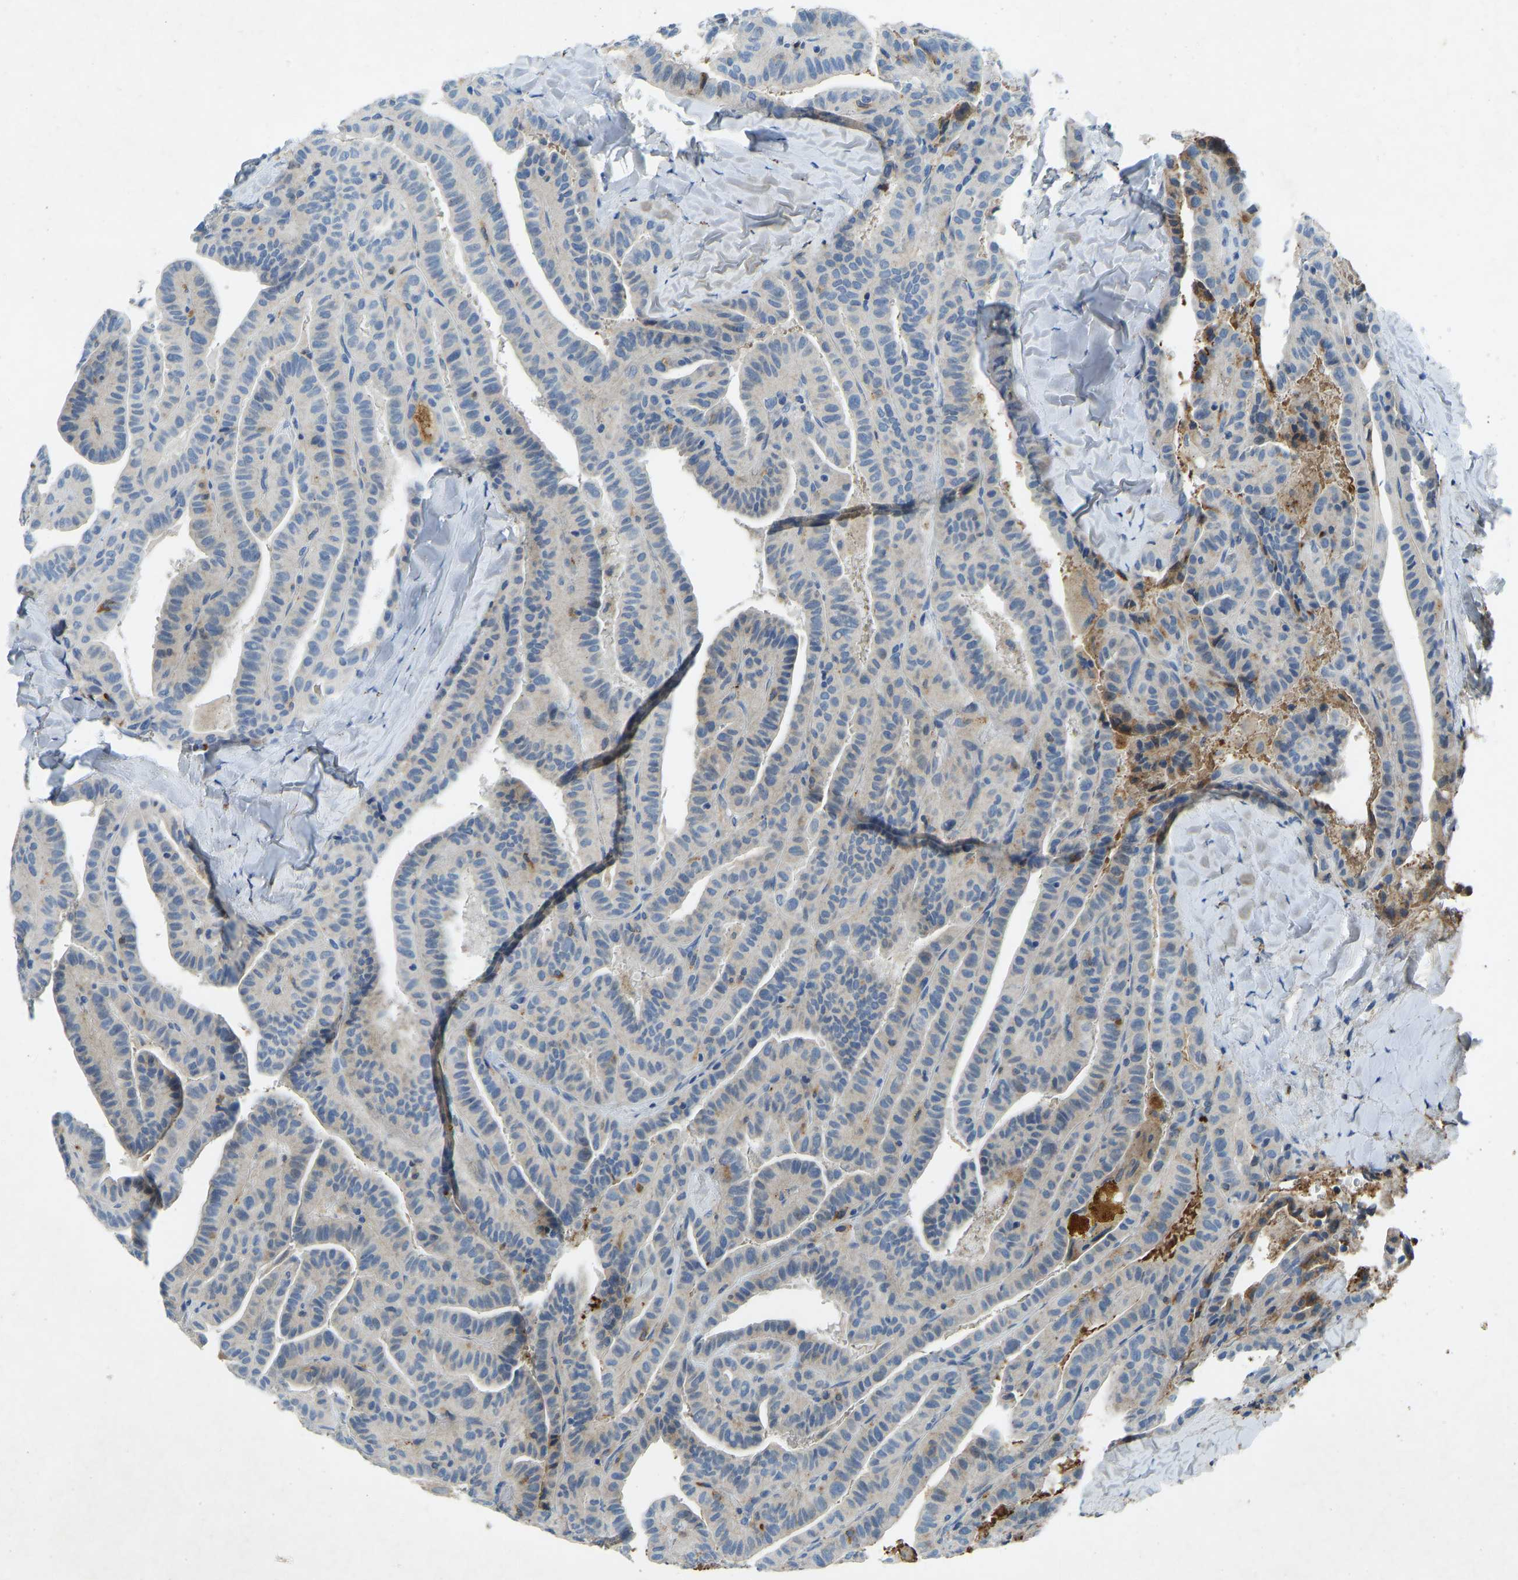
{"staining": {"intensity": "negative", "quantity": "none", "location": "none"}, "tissue": "thyroid cancer", "cell_type": "Tumor cells", "image_type": "cancer", "snomed": [{"axis": "morphology", "description": "Papillary adenocarcinoma, NOS"}, {"axis": "topography", "description": "Thyroid gland"}], "caption": "Tumor cells show no significant protein positivity in papillary adenocarcinoma (thyroid).", "gene": "THBS4", "patient": {"sex": "male", "age": 77}}